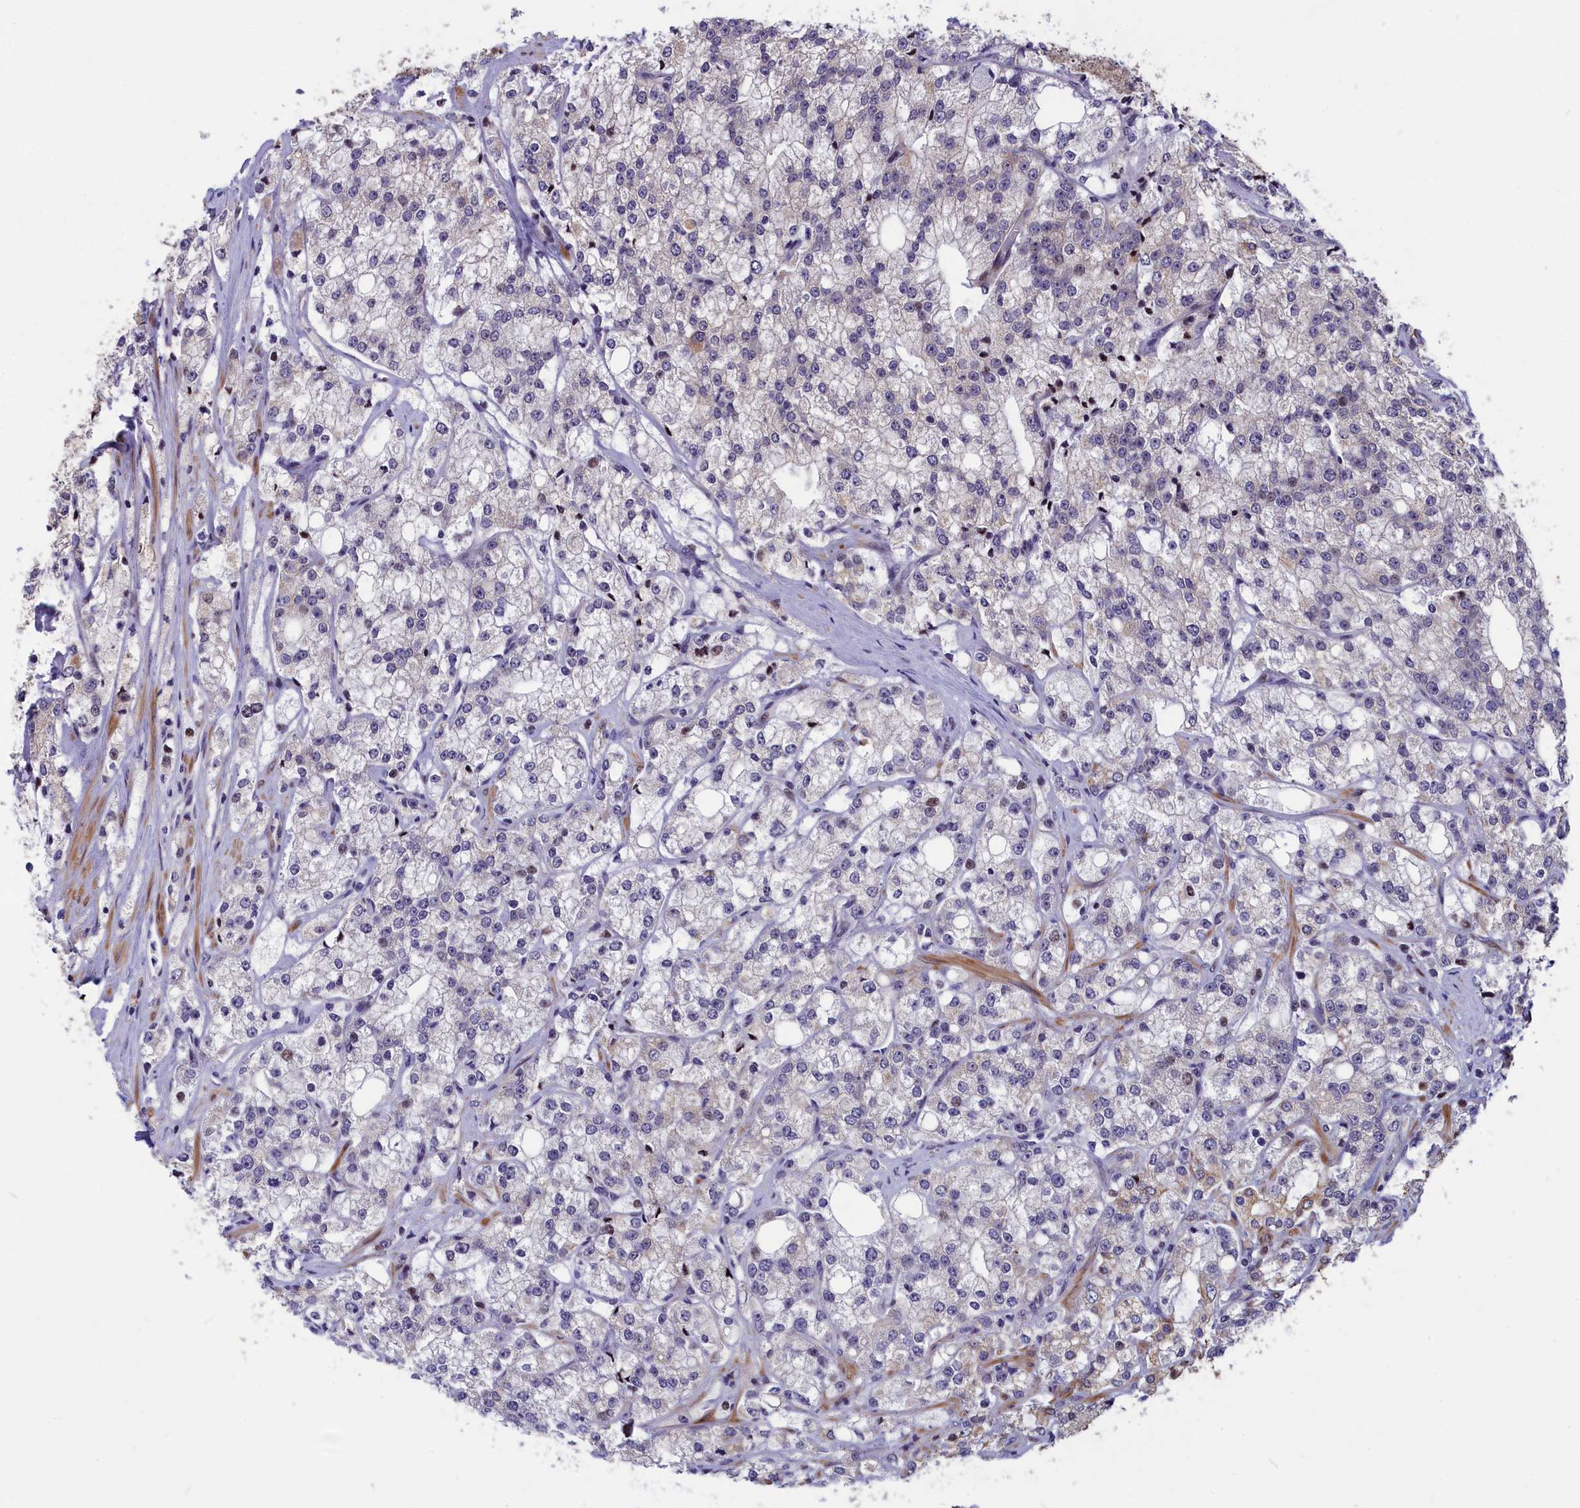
{"staining": {"intensity": "weak", "quantity": "<25%", "location": "cytoplasmic/membranous"}, "tissue": "prostate cancer", "cell_type": "Tumor cells", "image_type": "cancer", "snomed": [{"axis": "morphology", "description": "Adenocarcinoma, High grade"}, {"axis": "topography", "description": "Prostate"}], "caption": "DAB immunohistochemical staining of high-grade adenocarcinoma (prostate) exhibits no significant staining in tumor cells.", "gene": "ANKRD34B", "patient": {"sex": "male", "age": 64}}